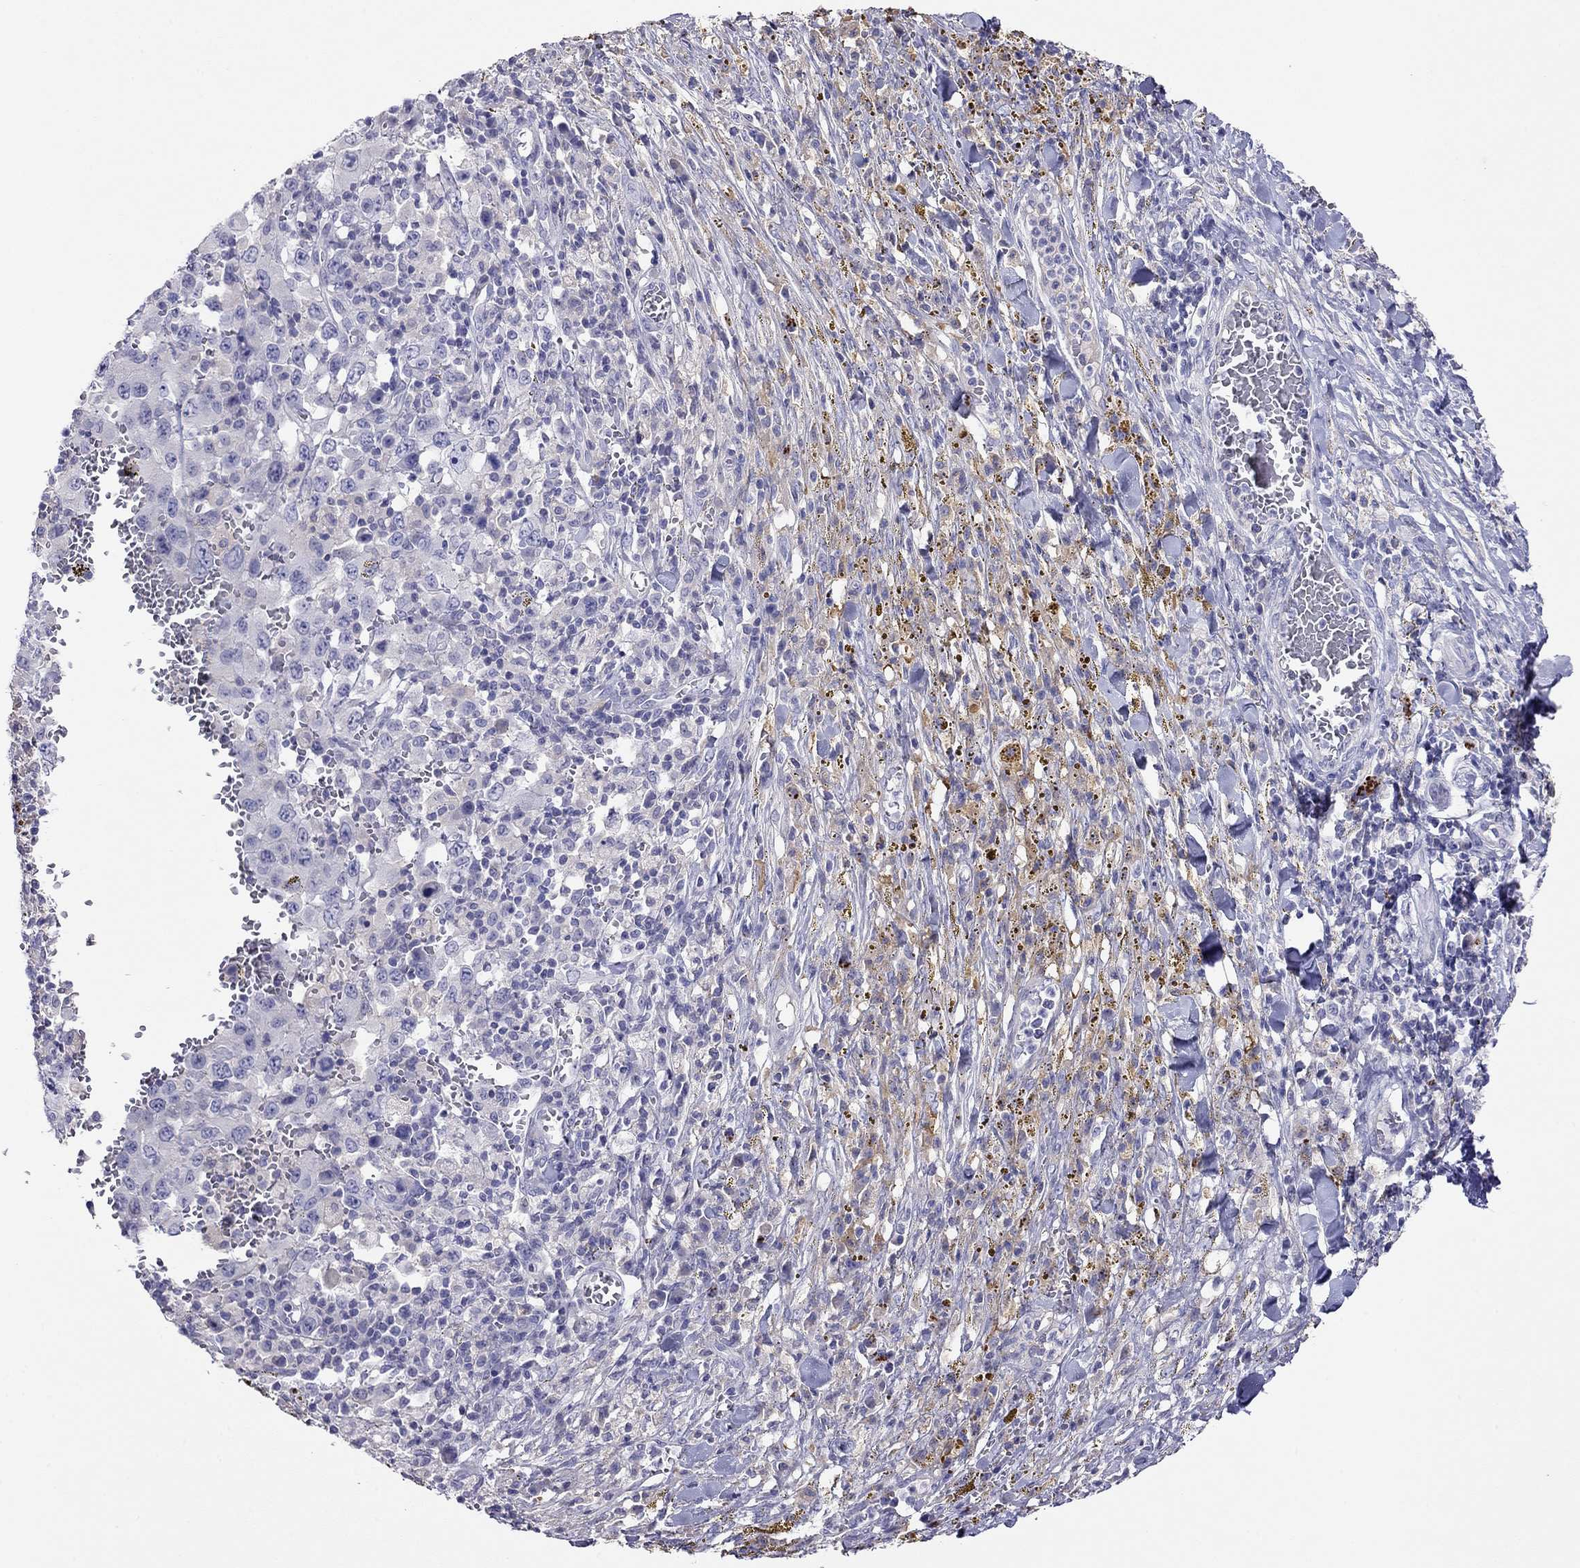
{"staining": {"intensity": "negative", "quantity": "none", "location": "none"}, "tissue": "melanoma", "cell_type": "Tumor cells", "image_type": "cancer", "snomed": [{"axis": "morphology", "description": "Malignant melanoma, NOS"}, {"axis": "topography", "description": "Skin"}], "caption": "Immunohistochemistry (IHC) of malignant melanoma reveals no positivity in tumor cells.", "gene": "CAPNS2", "patient": {"sex": "female", "age": 91}}